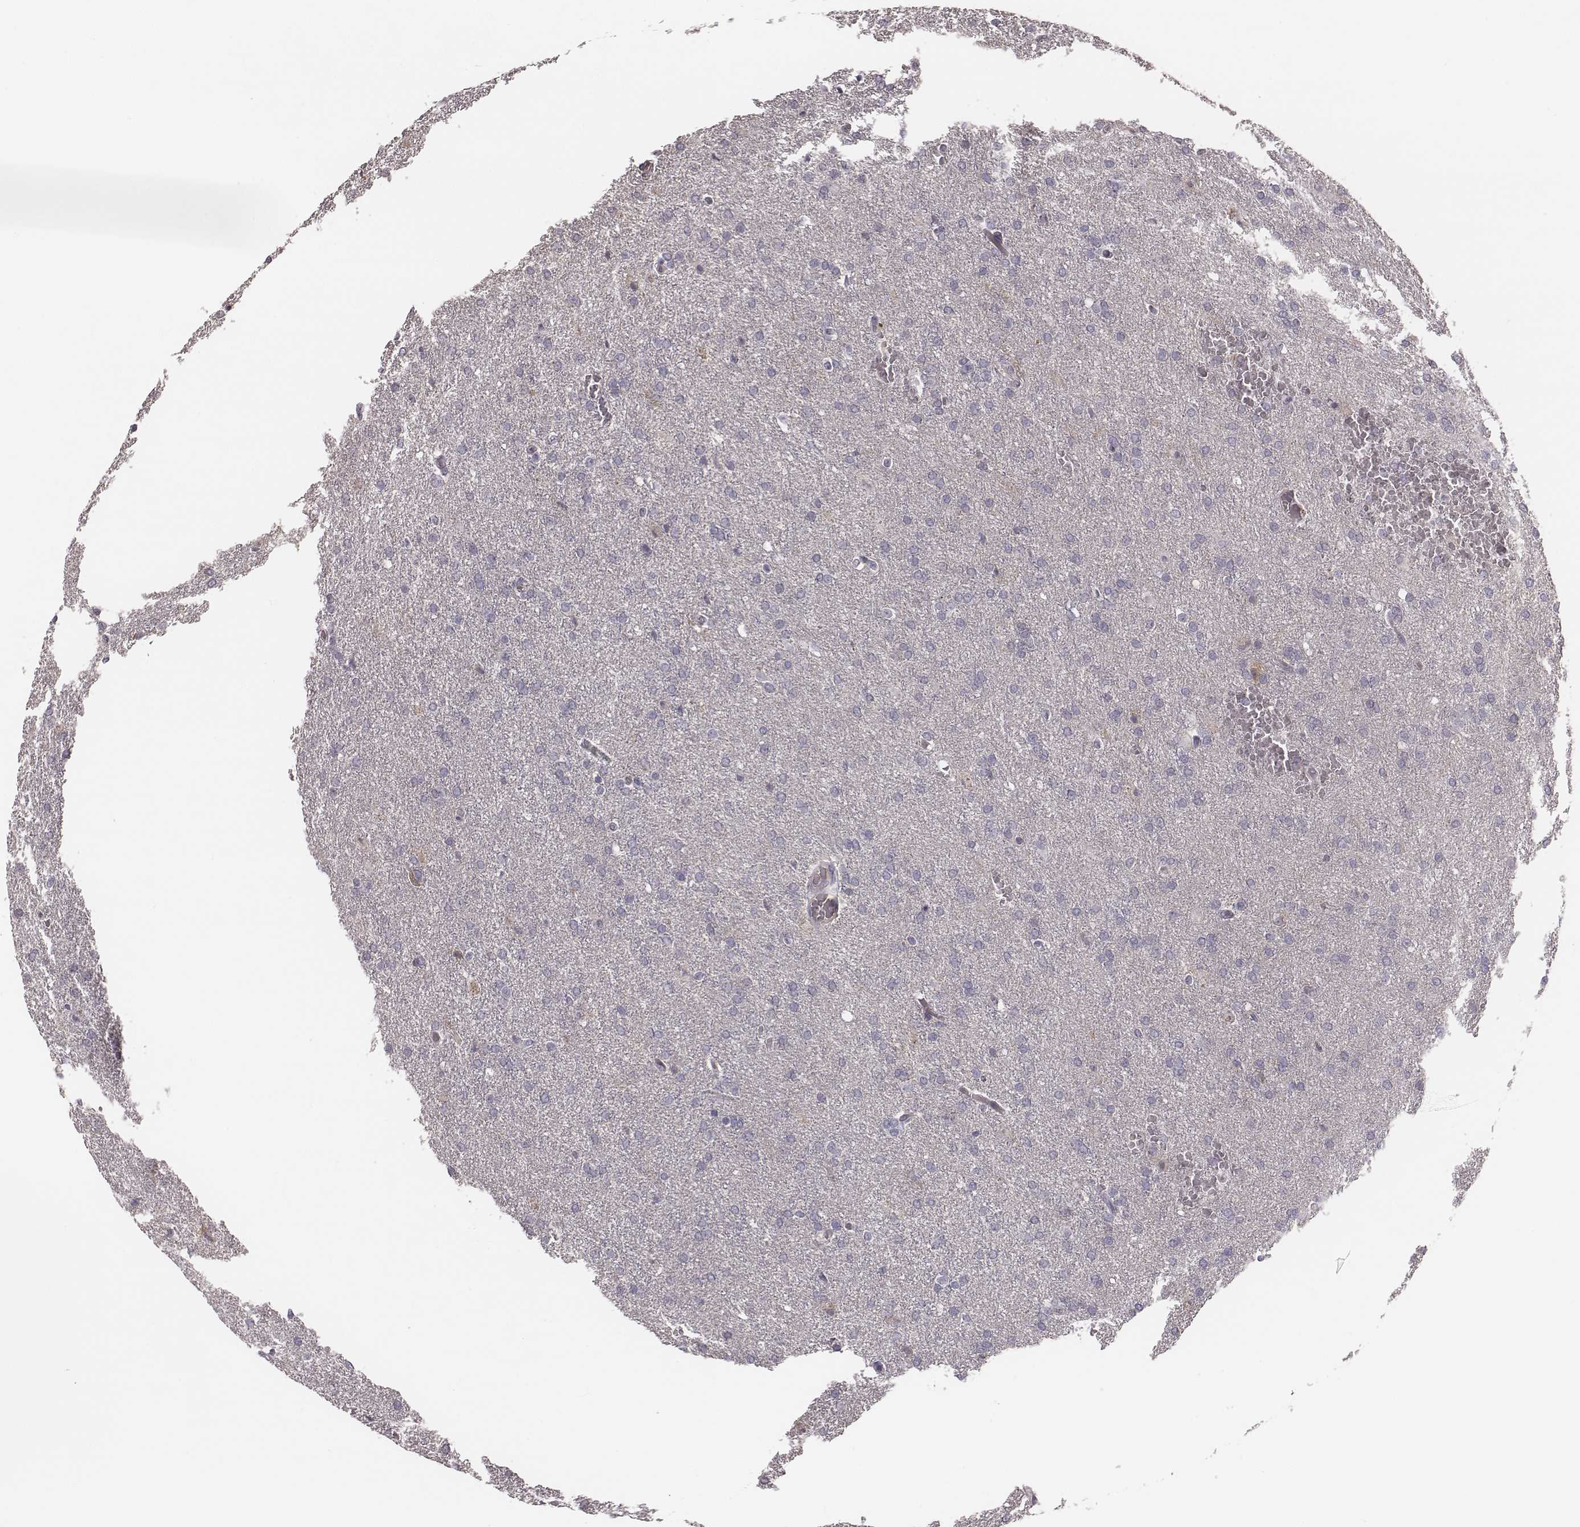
{"staining": {"intensity": "negative", "quantity": "none", "location": "none"}, "tissue": "glioma", "cell_type": "Tumor cells", "image_type": "cancer", "snomed": [{"axis": "morphology", "description": "Glioma, malignant, High grade"}, {"axis": "topography", "description": "Brain"}], "caption": "Tumor cells show no significant protein staining in high-grade glioma (malignant).", "gene": "TLX3", "patient": {"sex": "male", "age": 68}}